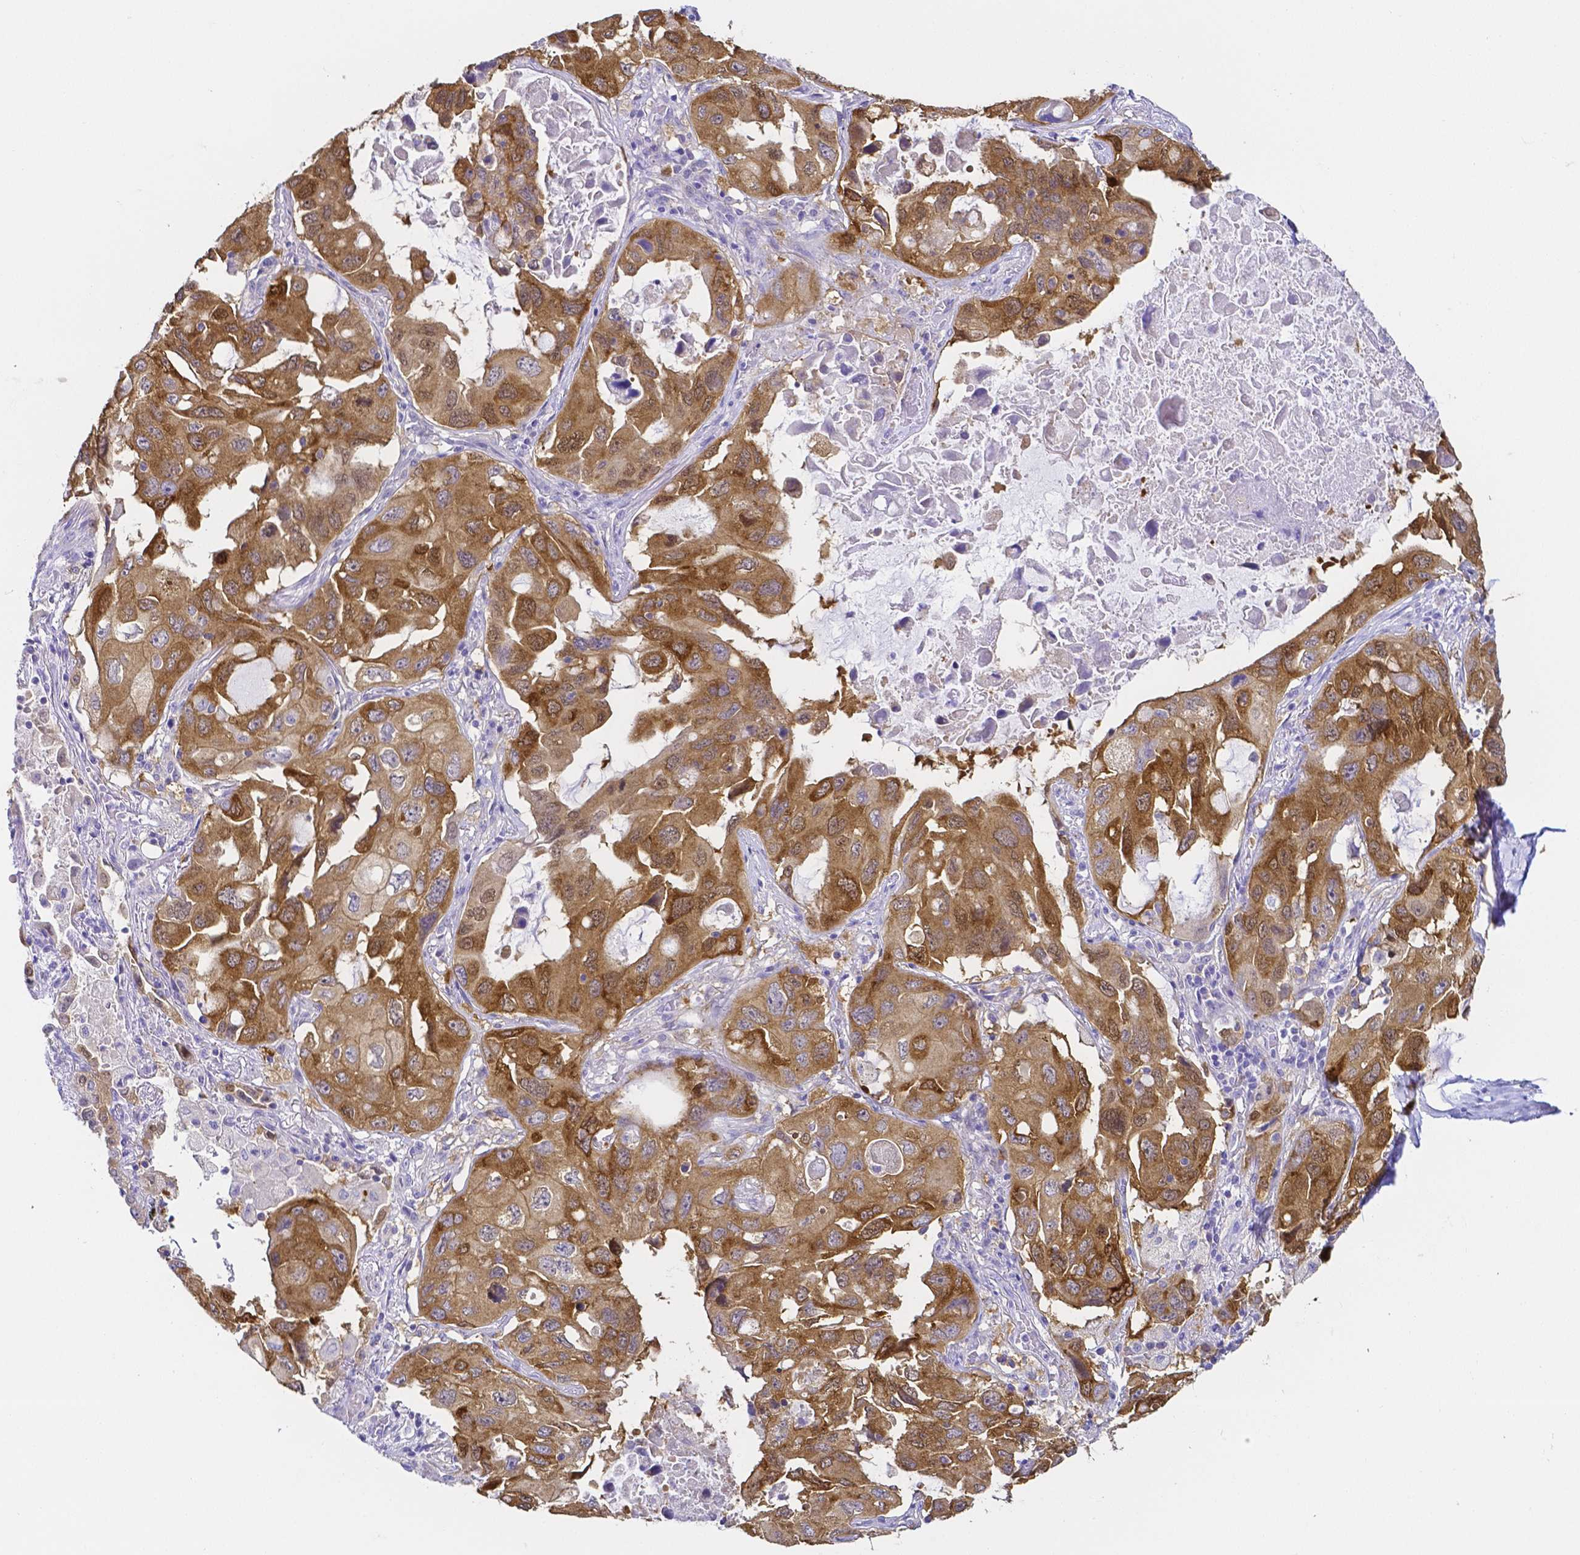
{"staining": {"intensity": "moderate", "quantity": ">75%", "location": "cytoplasmic/membranous"}, "tissue": "lung cancer", "cell_type": "Tumor cells", "image_type": "cancer", "snomed": [{"axis": "morphology", "description": "Squamous cell carcinoma, NOS"}, {"axis": "topography", "description": "Lung"}], "caption": "IHC (DAB (3,3'-diaminobenzidine)) staining of squamous cell carcinoma (lung) shows moderate cytoplasmic/membranous protein positivity in about >75% of tumor cells.", "gene": "PKP3", "patient": {"sex": "female", "age": 73}}